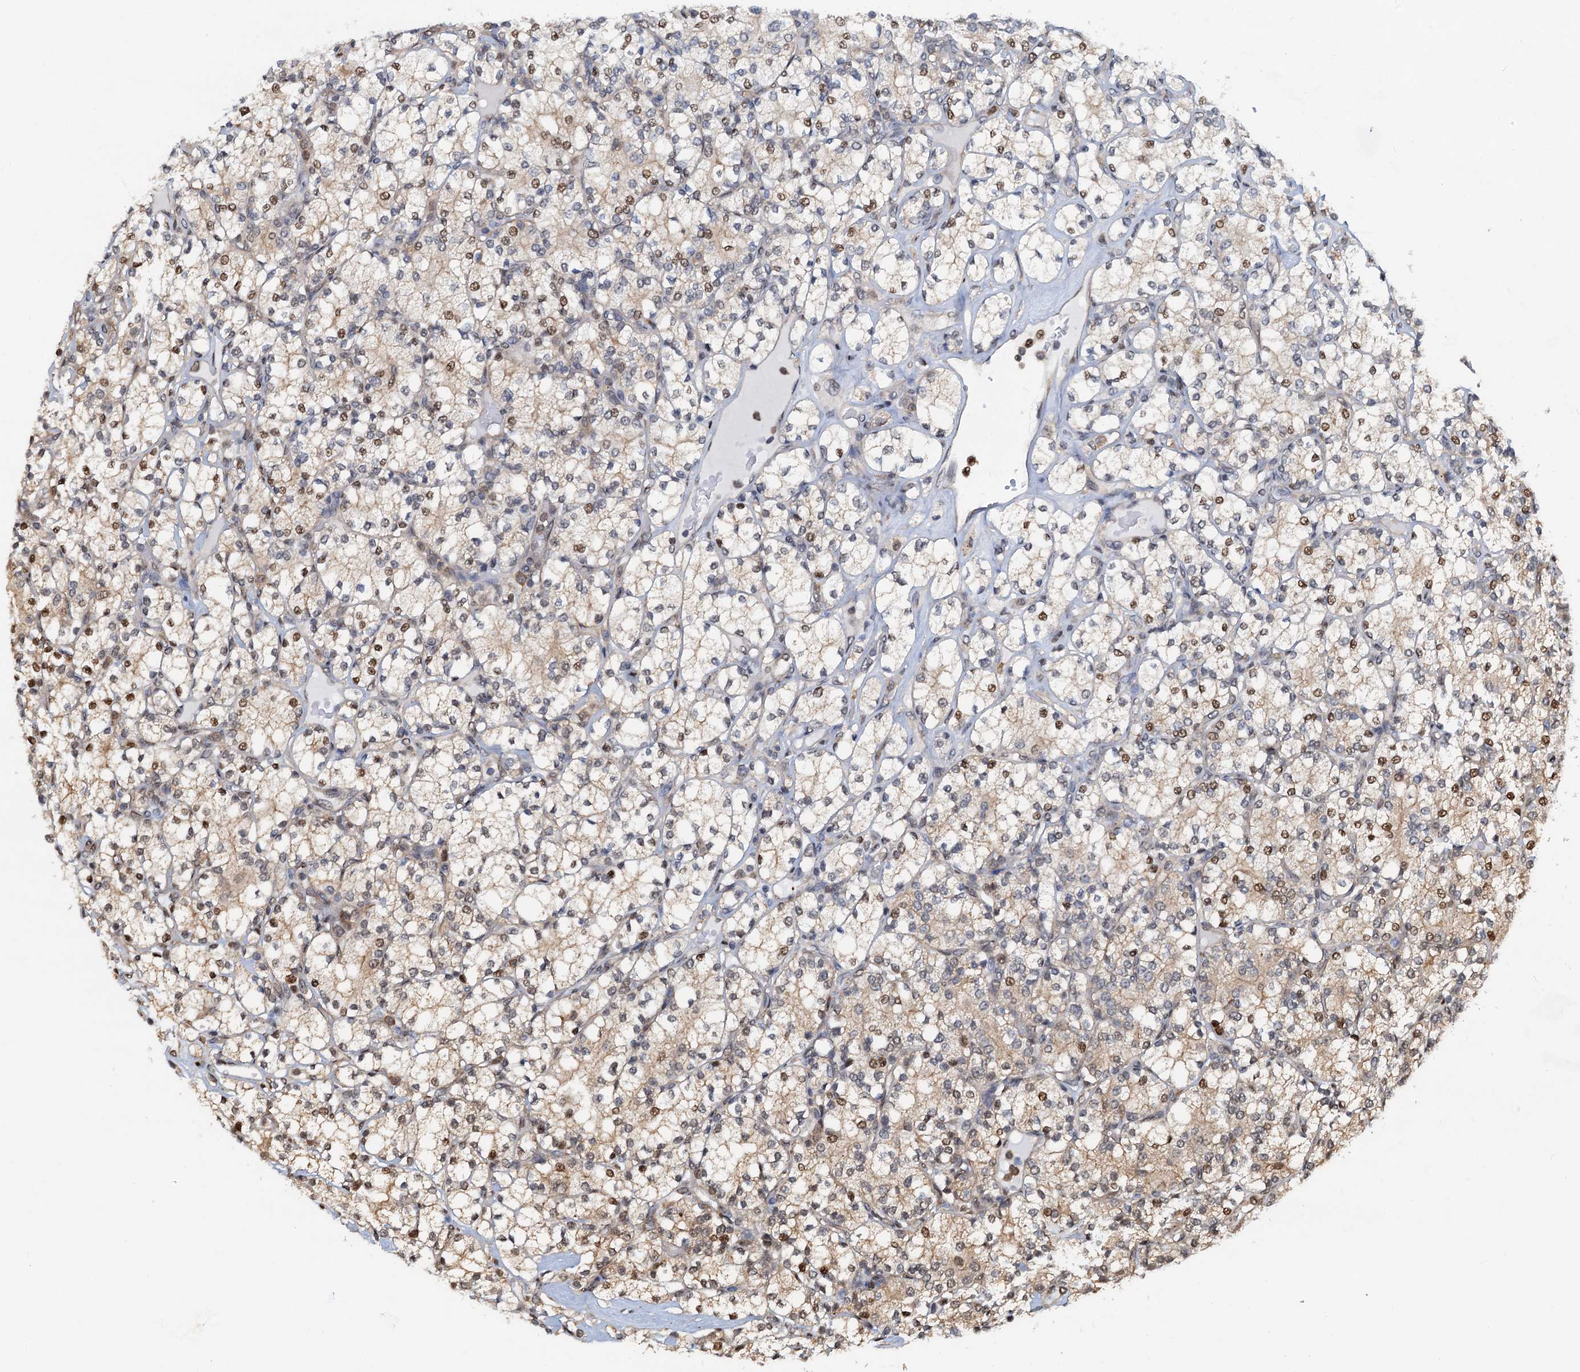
{"staining": {"intensity": "moderate", "quantity": "25%-75%", "location": "nuclear"}, "tissue": "renal cancer", "cell_type": "Tumor cells", "image_type": "cancer", "snomed": [{"axis": "morphology", "description": "Adenocarcinoma, NOS"}, {"axis": "topography", "description": "Kidney"}], "caption": "High-power microscopy captured an IHC histopathology image of renal cancer (adenocarcinoma), revealing moderate nuclear staining in about 25%-75% of tumor cells.", "gene": "PTGES3", "patient": {"sex": "male", "age": 77}}